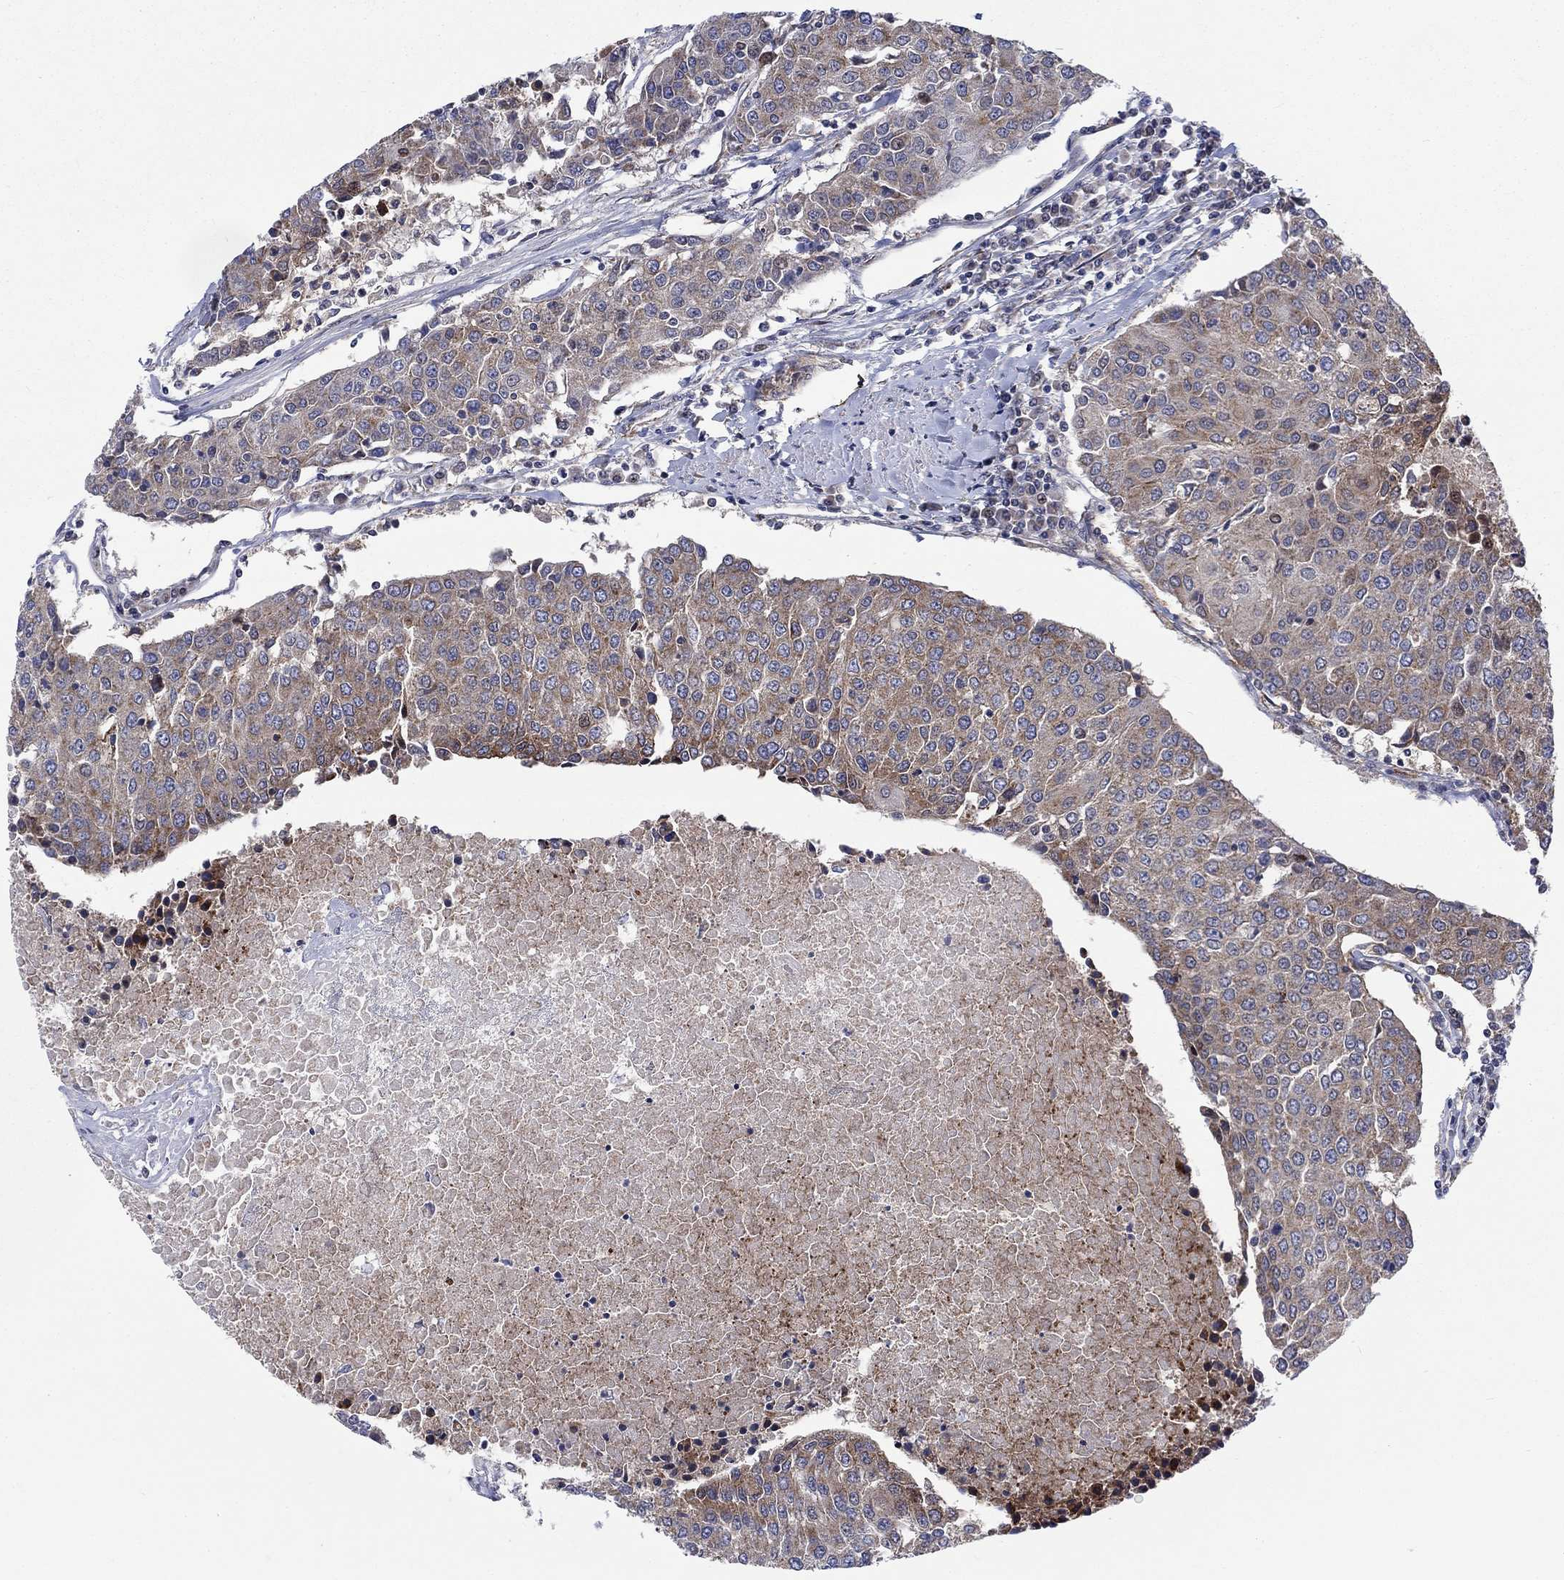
{"staining": {"intensity": "weak", "quantity": ">75%", "location": "cytoplasmic/membranous"}, "tissue": "urothelial cancer", "cell_type": "Tumor cells", "image_type": "cancer", "snomed": [{"axis": "morphology", "description": "Urothelial carcinoma, High grade"}, {"axis": "topography", "description": "Urinary bladder"}], "caption": "Immunohistochemical staining of urothelial cancer demonstrates weak cytoplasmic/membranous protein expression in approximately >75% of tumor cells. Using DAB (3,3'-diaminobenzidine) (brown) and hematoxylin (blue) stains, captured at high magnification using brightfield microscopy.", "gene": "SLC35F2", "patient": {"sex": "female", "age": 85}}